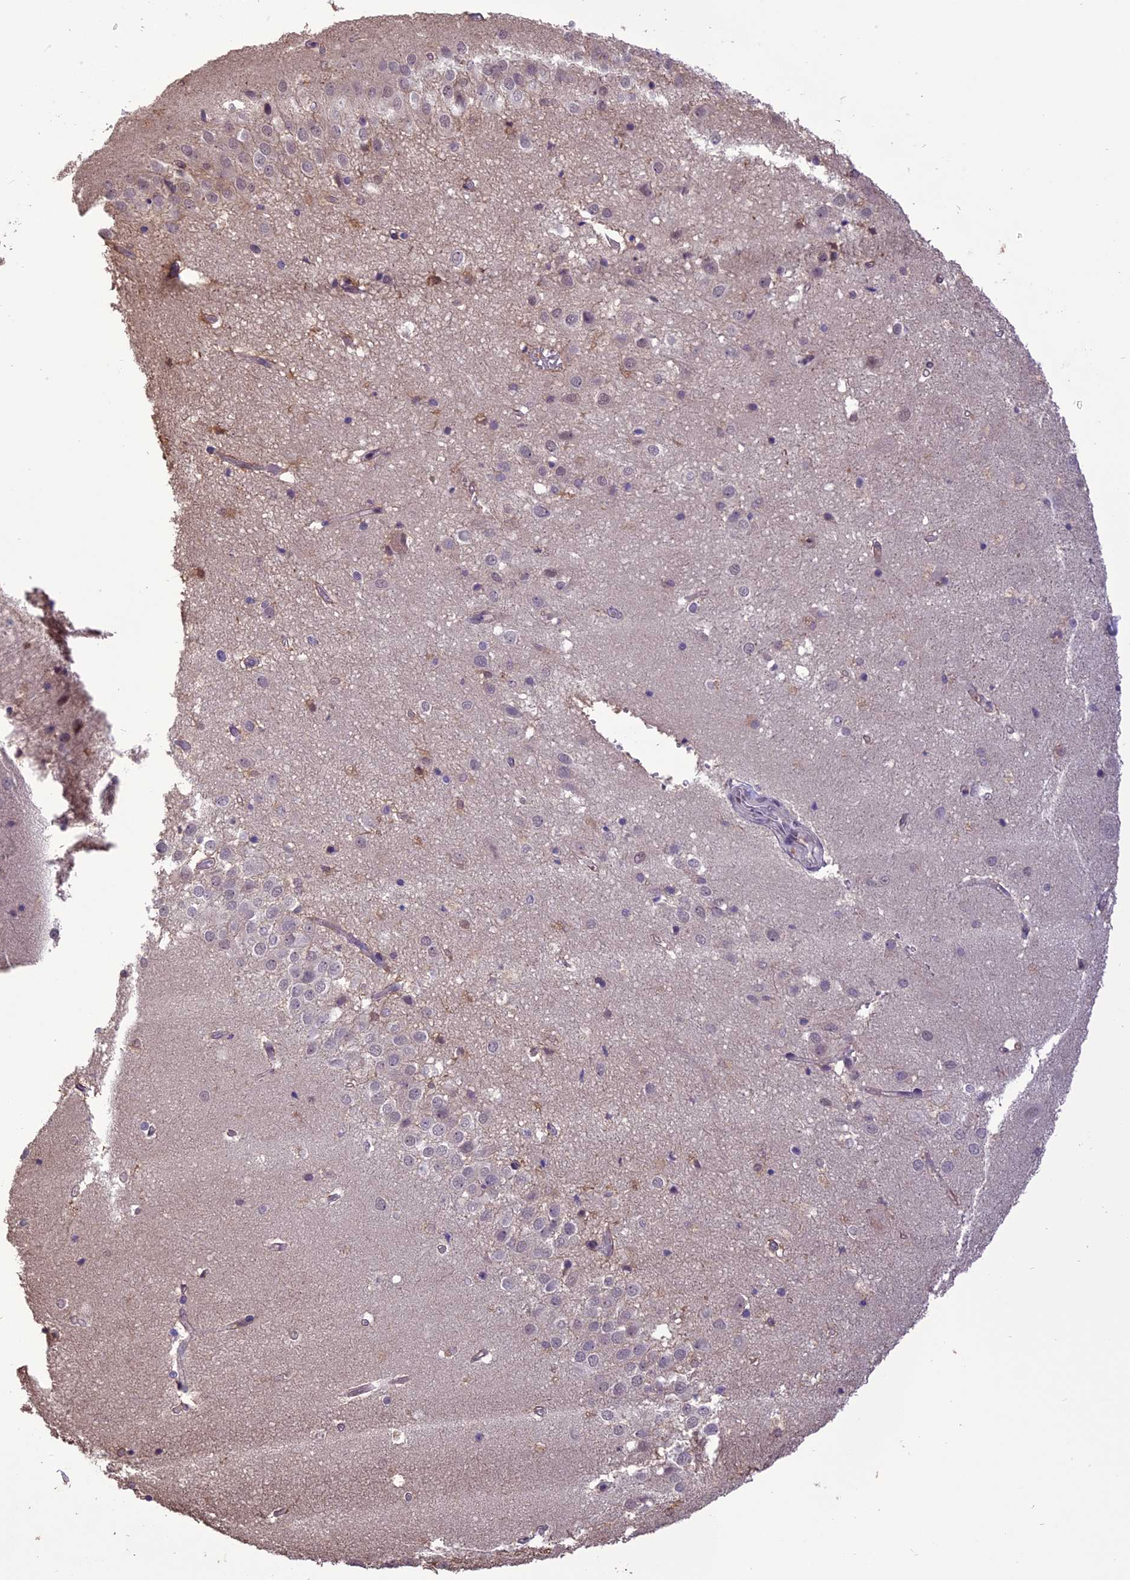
{"staining": {"intensity": "negative", "quantity": "none", "location": "none"}, "tissue": "hippocampus", "cell_type": "Glial cells", "image_type": "normal", "snomed": [{"axis": "morphology", "description": "Normal tissue, NOS"}, {"axis": "topography", "description": "Hippocampus"}], "caption": "DAB (3,3'-diaminobenzidine) immunohistochemical staining of benign human hippocampus shows no significant staining in glial cells. (DAB immunohistochemistry with hematoxylin counter stain).", "gene": "TIGD7", "patient": {"sex": "female", "age": 52}}